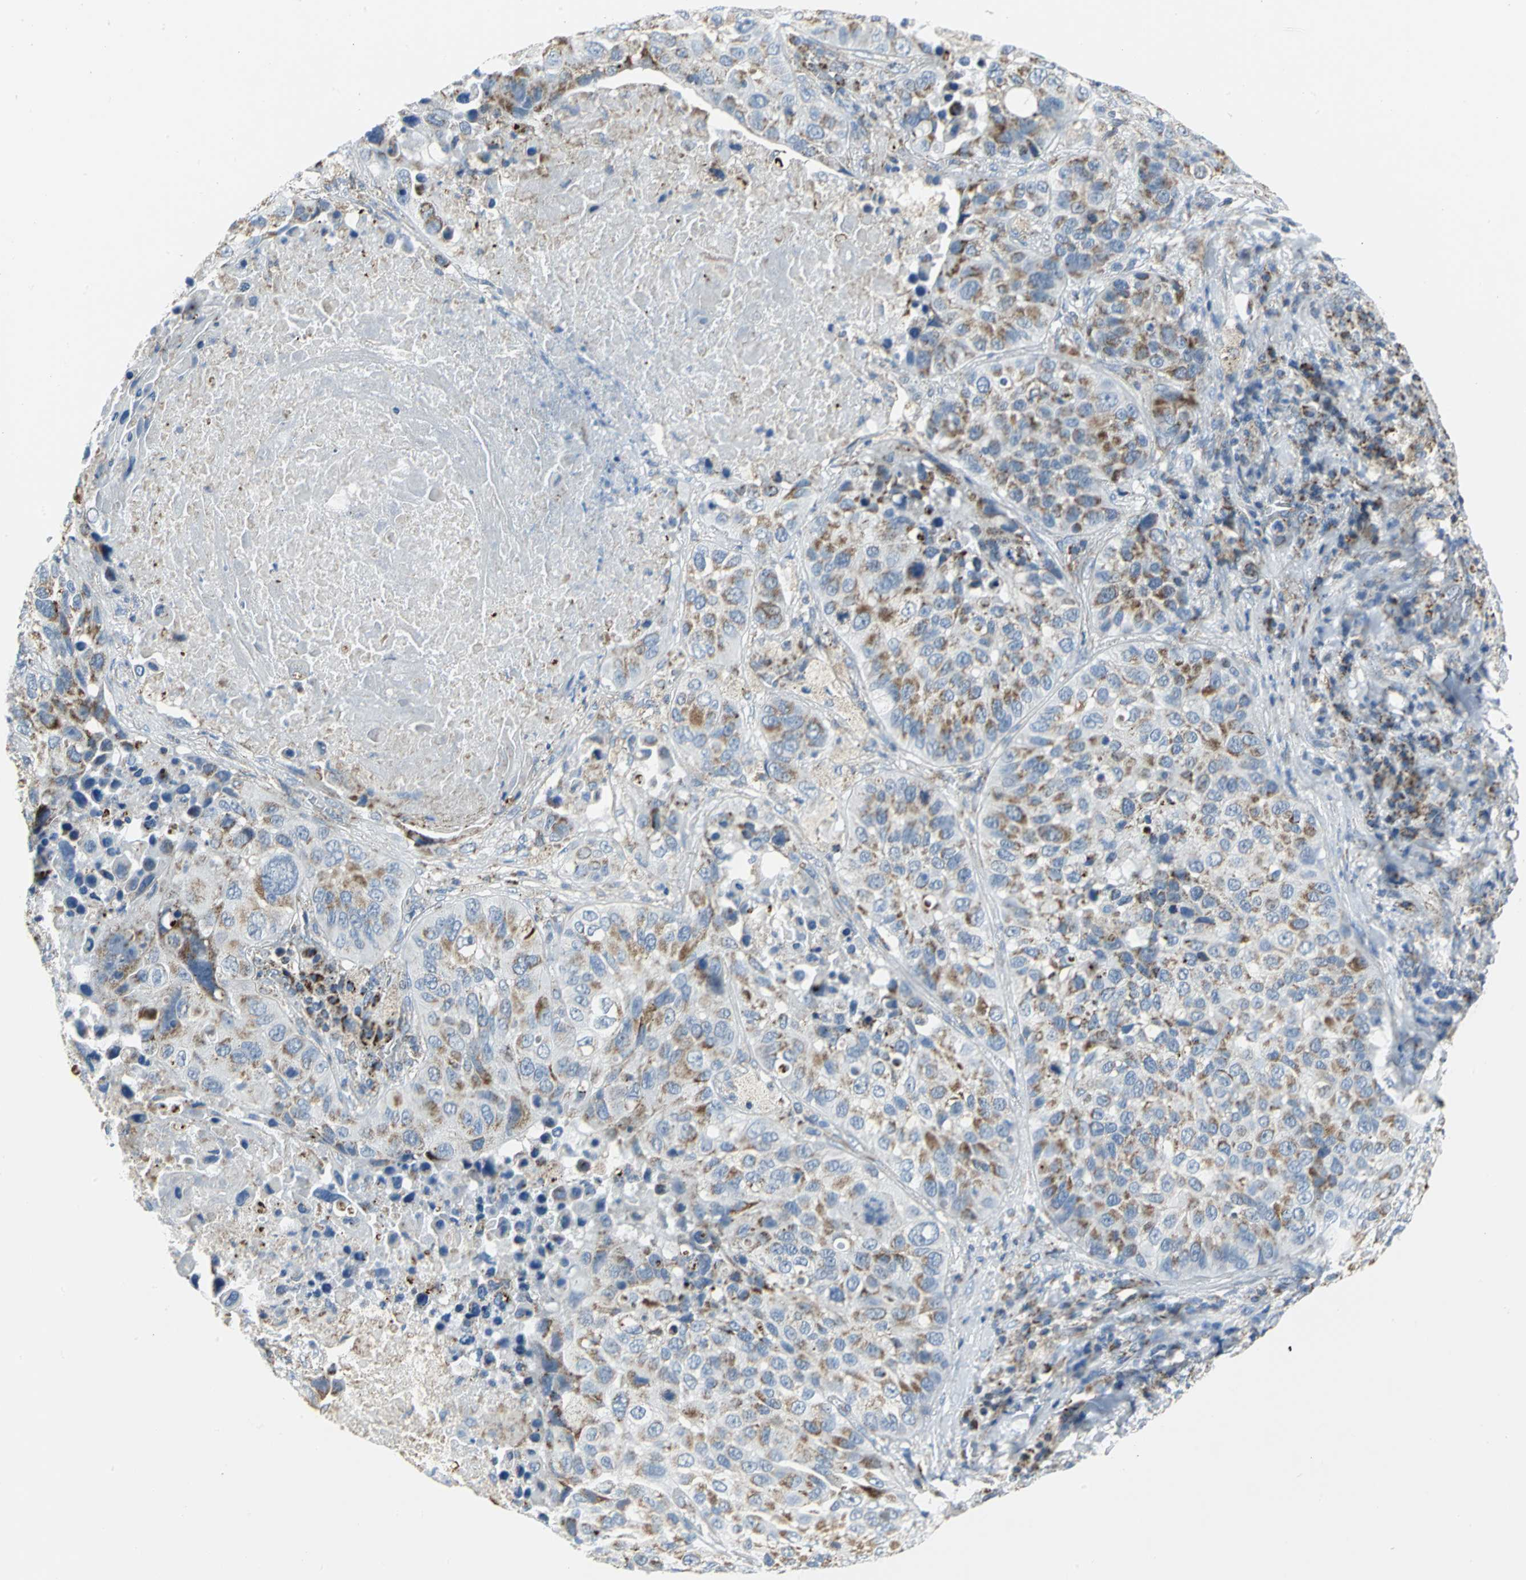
{"staining": {"intensity": "moderate", "quantity": "25%-75%", "location": "cytoplasmic/membranous"}, "tissue": "lung cancer", "cell_type": "Tumor cells", "image_type": "cancer", "snomed": [{"axis": "morphology", "description": "Squamous cell carcinoma, NOS"}, {"axis": "topography", "description": "Lung"}], "caption": "Immunohistochemical staining of lung cancer reveals medium levels of moderate cytoplasmic/membranous protein positivity in approximately 25%-75% of tumor cells.", "gene": "NTRK1", "patient": {"sex": "male", "age": 57}}